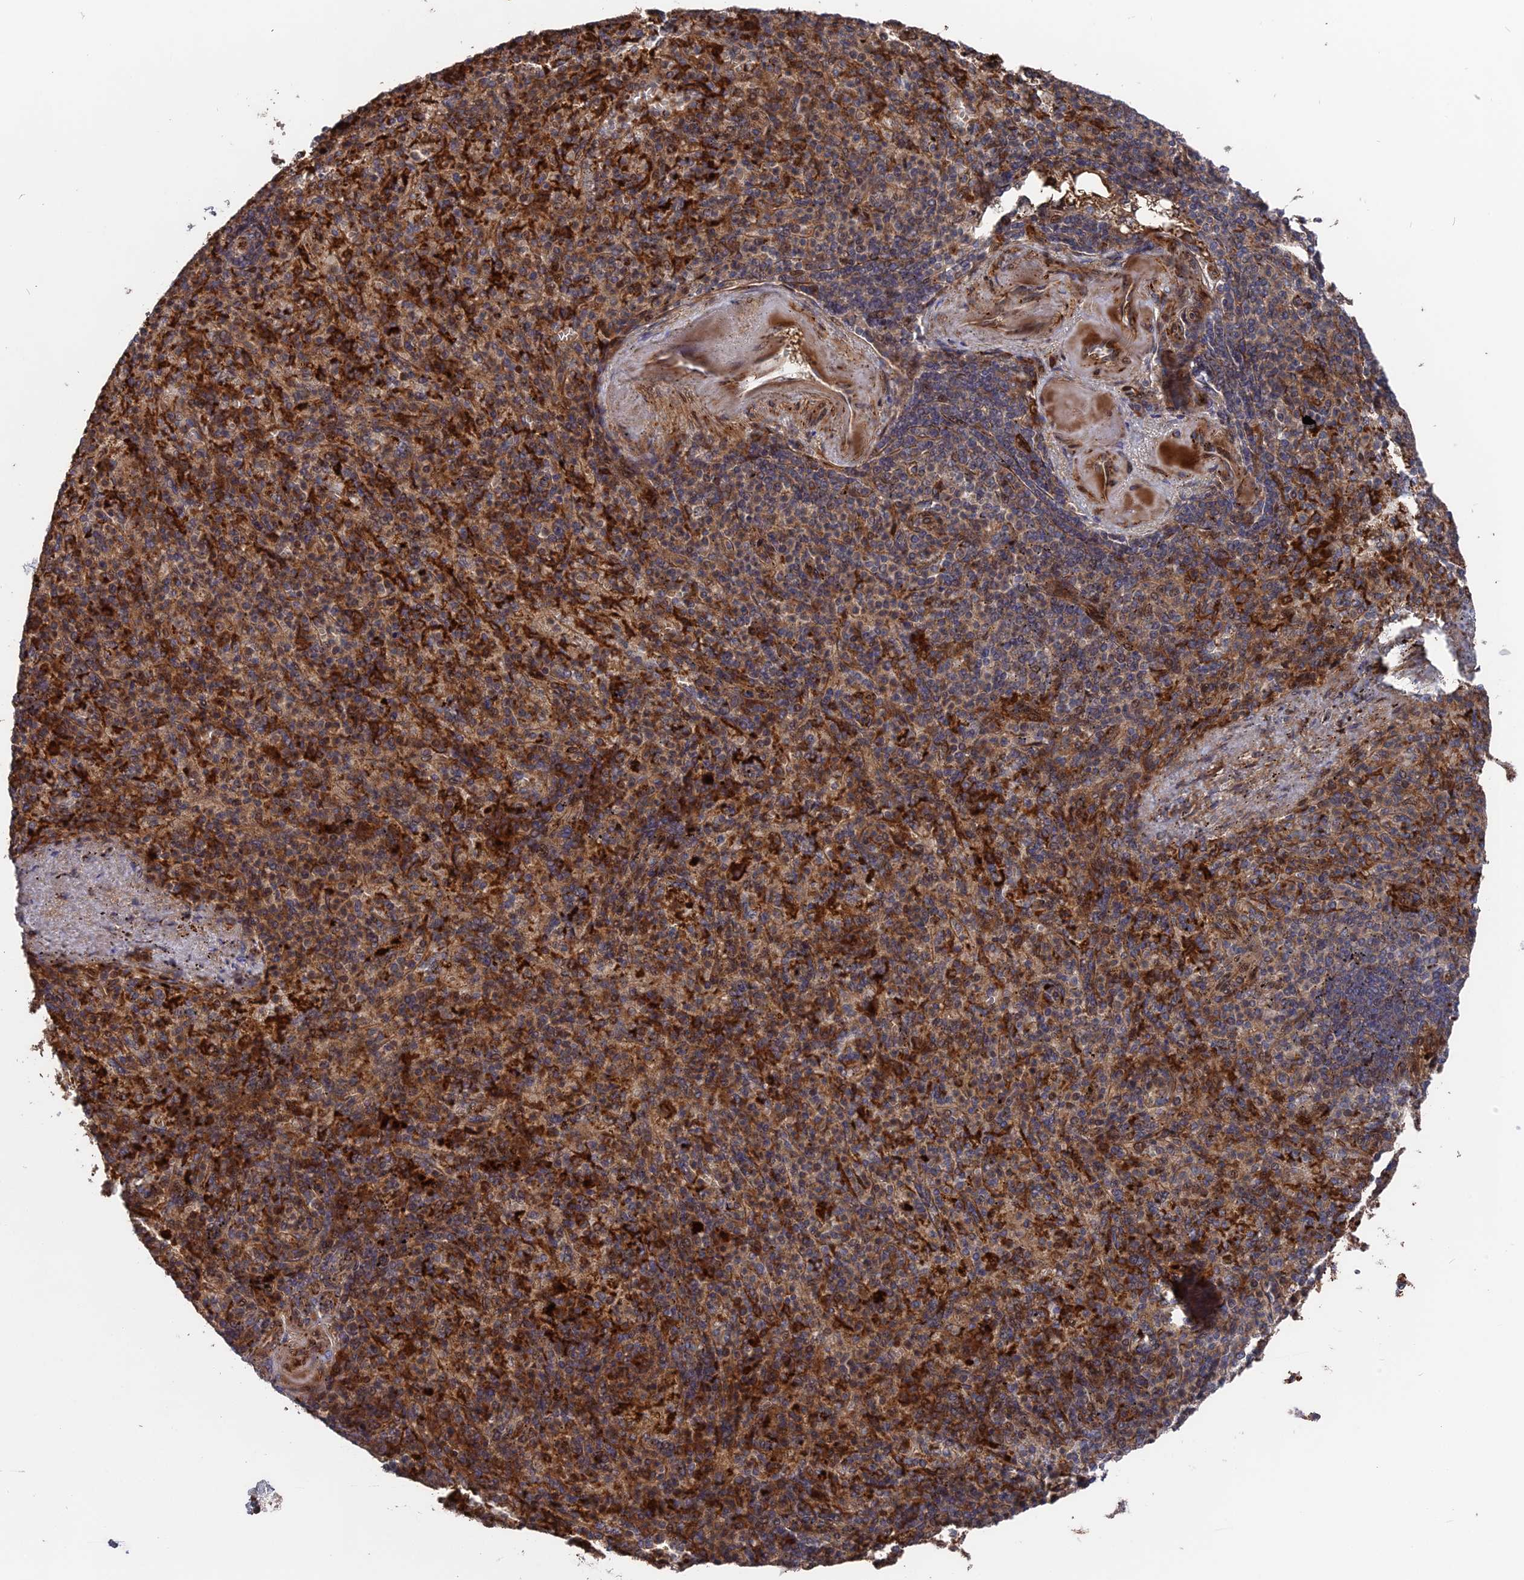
{"staining": {"intensity": "strong", "quantity": "25%-75%", "location": "cytoplasmic/membranous"}, "tissue": "spleen", "cell_type": "Cells in red pulp", "image_type": "normal", "snomed": [{"axis": "morphology", "description": "Normal tissue, NOS"}, {"axis": "topography", "description": "Spleen"}], "caption": "Strong cytoplasmic/membranous staining for a protein is present in approximately 25%-75% of cells in red pulp of benign spleen using immunohistochemistry.", "gene": "DEF8", "patient": {"sex": "female", "age": 74}}